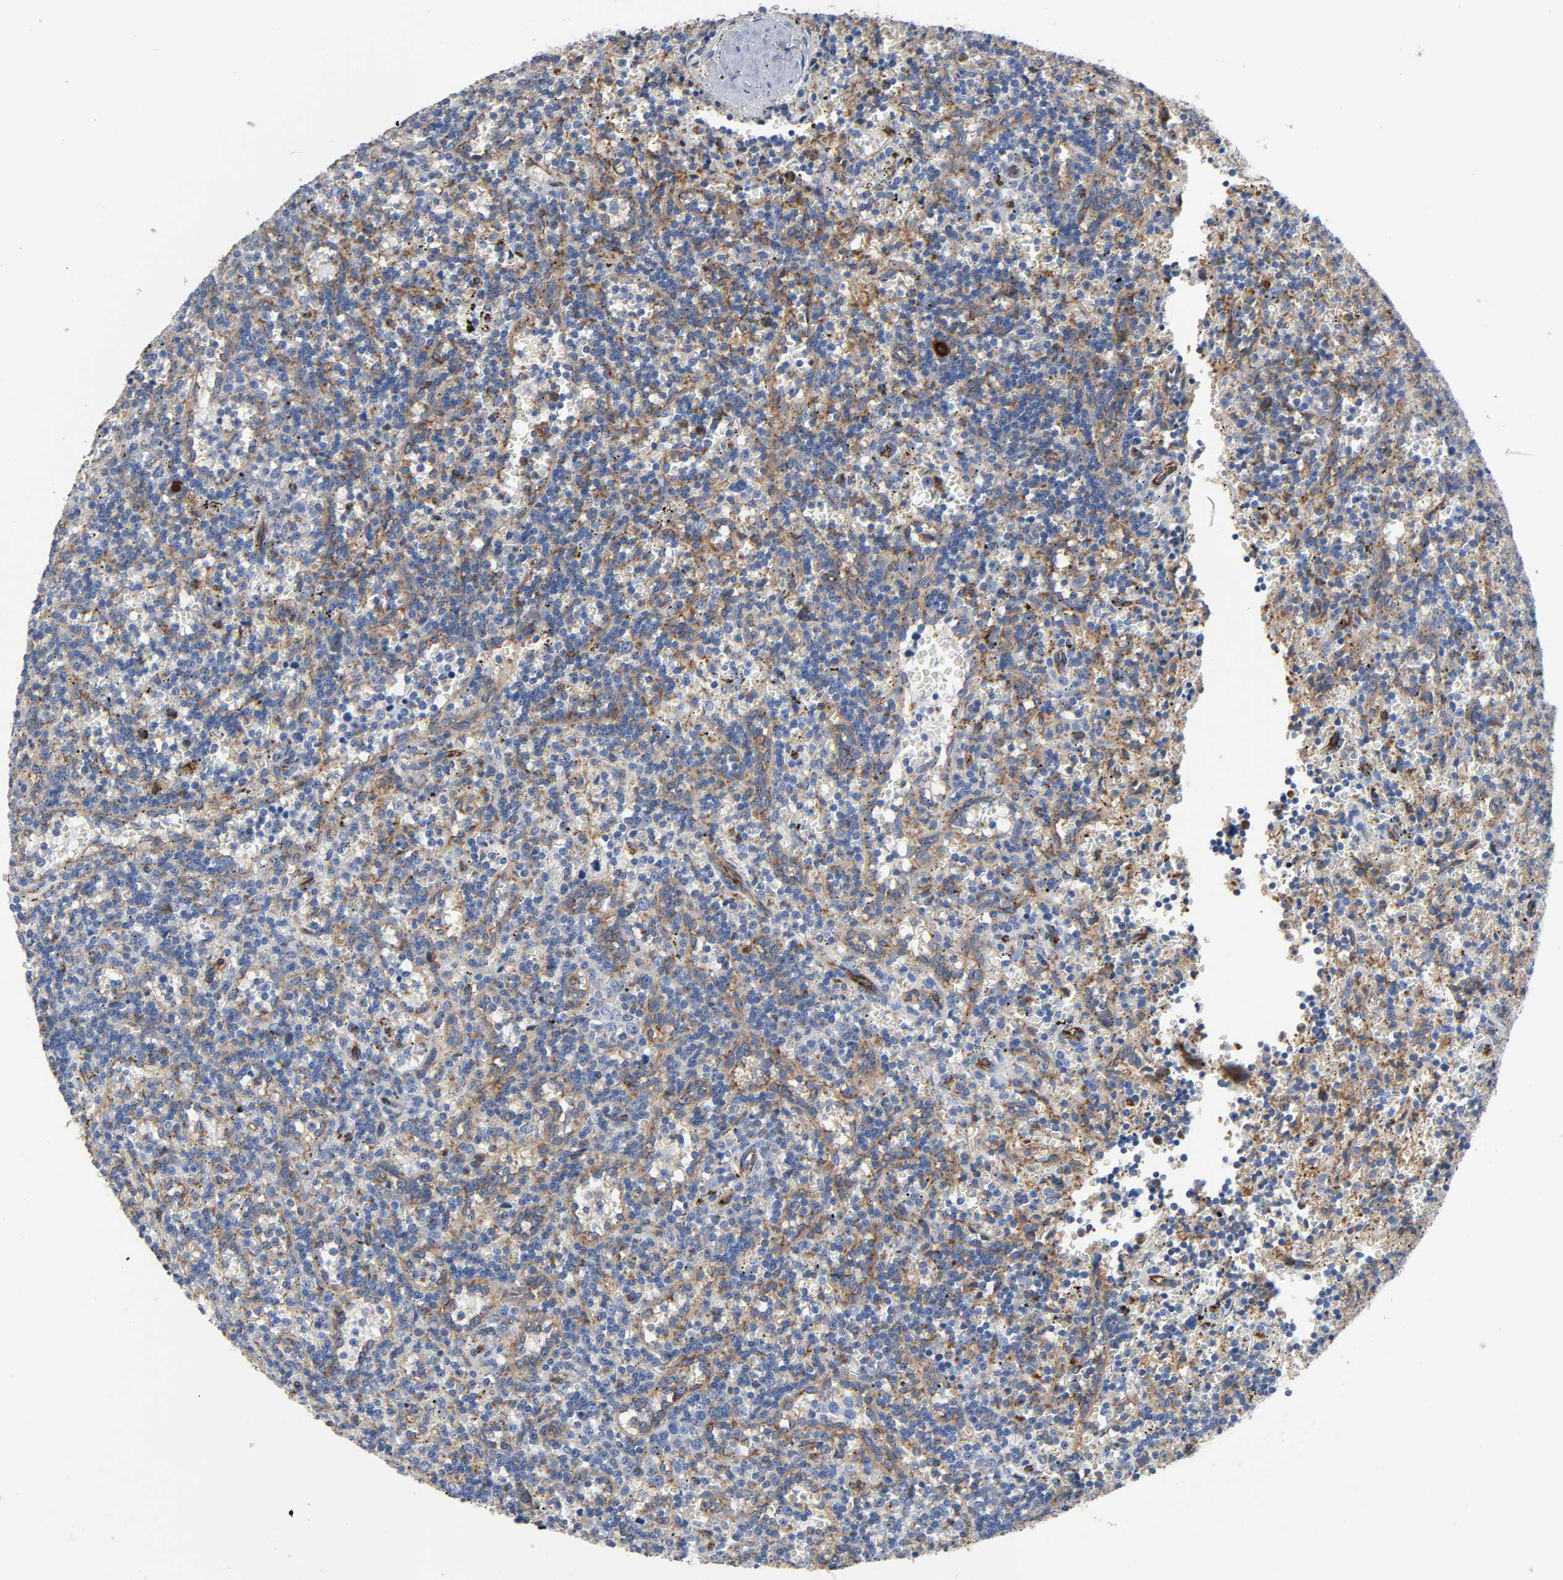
{"staining": {"intensity": "negative", "quantity": "none", "location": "none"}, "tissue": "lymphoma", "cell_type": "Tumor cells", "image_type": "cancer", "snomed": [{"axis": "morphology", "description": "Malignant lymphoma, non-Hodgkin's type, Low grade"}, {"axis": "topography", "description": "Spleen"}], "caption": "Lymphoma was stained to show a protein in brown. There is no significant positivity in tumor cells.", "gene": "PECAM1", "patient": {"sex": "male", "age": 73}}